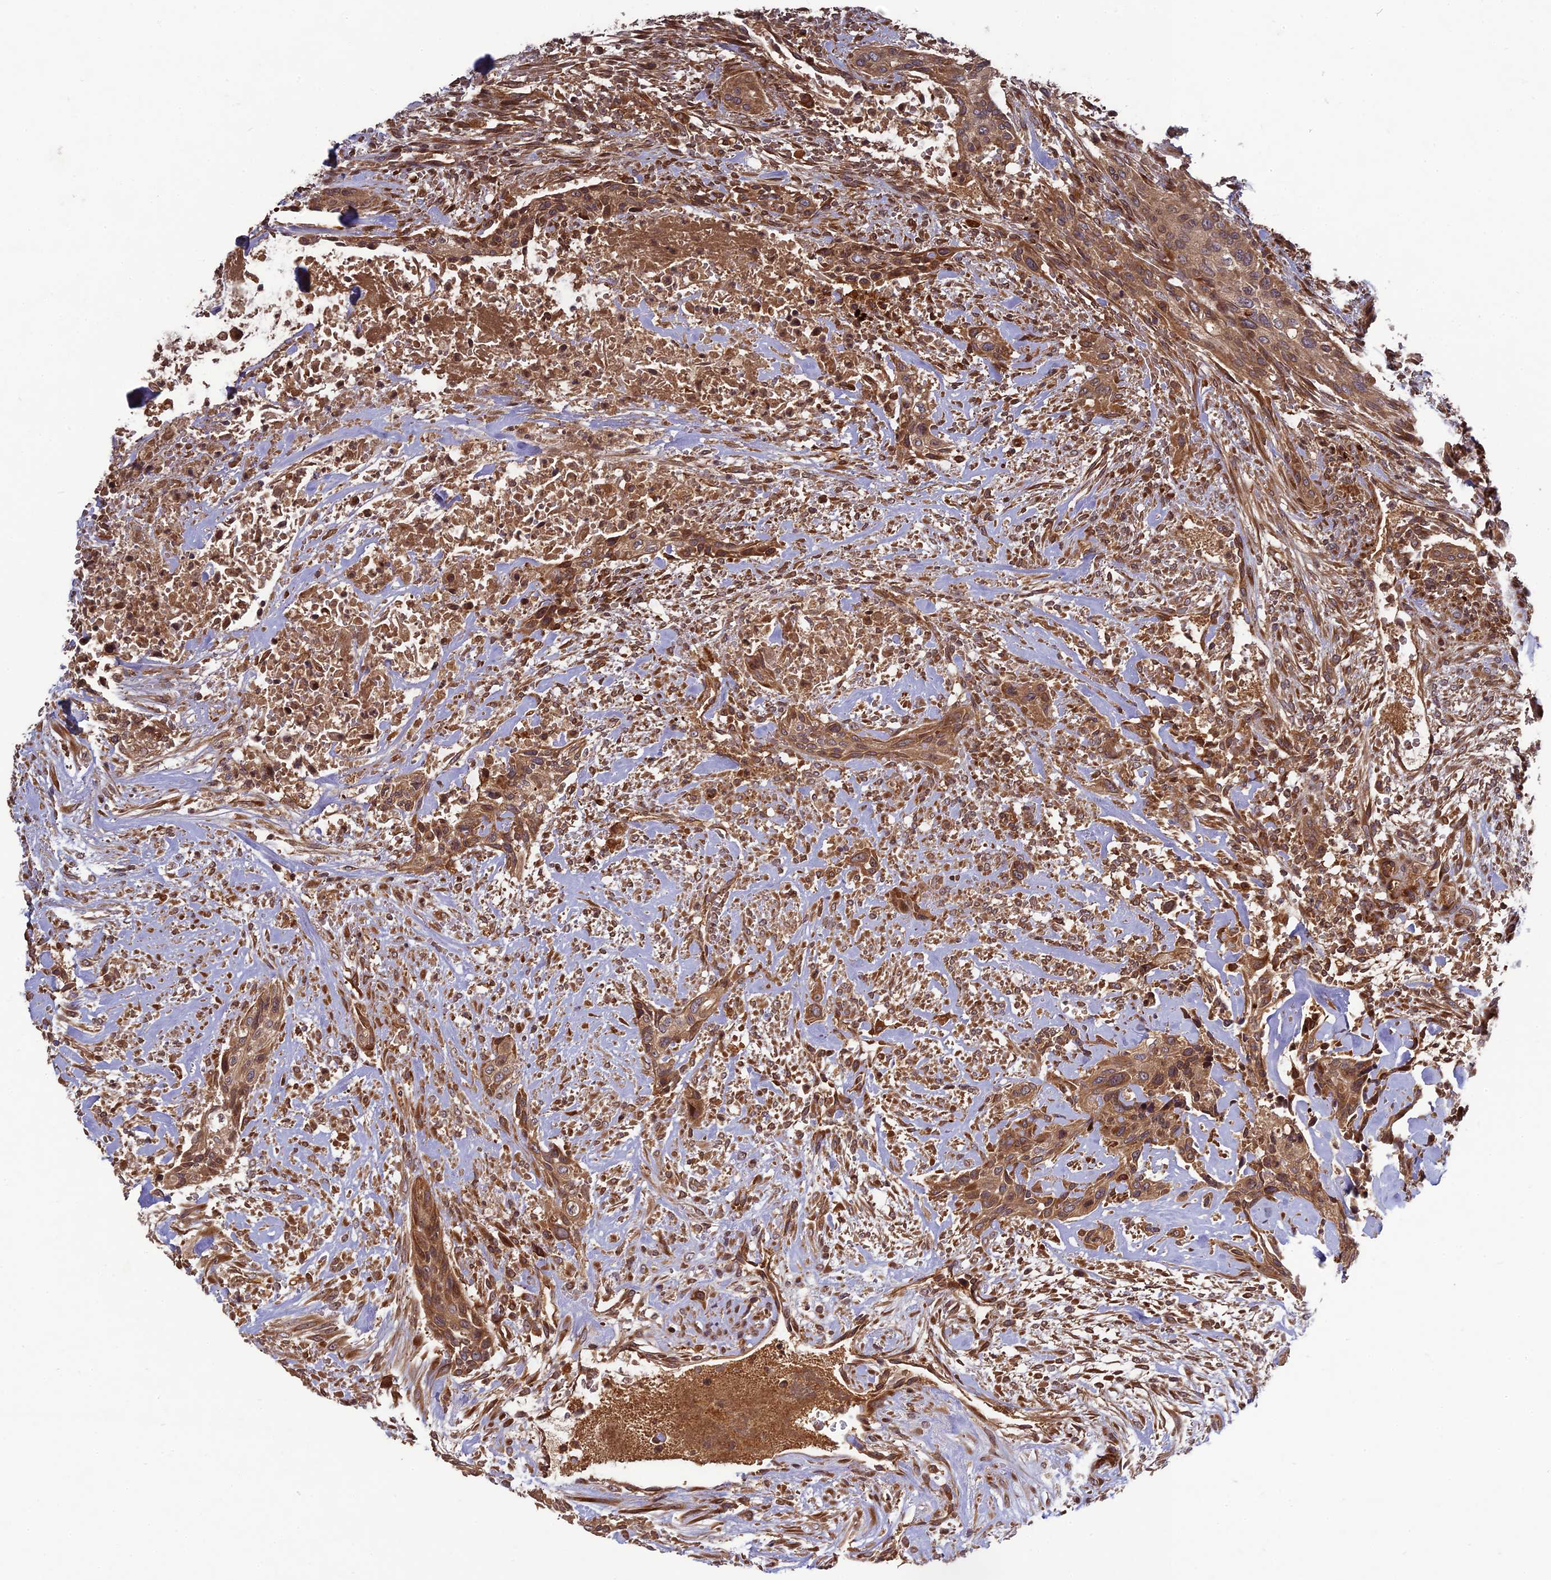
{"staining": {"intensity": "moderate", "quantity": ">75%", "location": "cytoplasmic/membranous"}, "tissue": "urothelial cancer", "cell_type": "Tumor cells", "image_type": "cancer", "snomed": [{"axis": "morphology", "description": "Urothelial carcinoma, High grade"}, {"axis": "topography", "description": "Urinary bladder"}], "caption": "Immunohistochemistry (DAB (3,3'-diaminobenzidine)) staining of human high-grade urothelial carcinoma demonstrates moderate cytoplasmic/membranous protein expression in approximately >75% of tumor cells.", "gene": "TMUB2", "patient": {"sex": "male", "age": 35}}